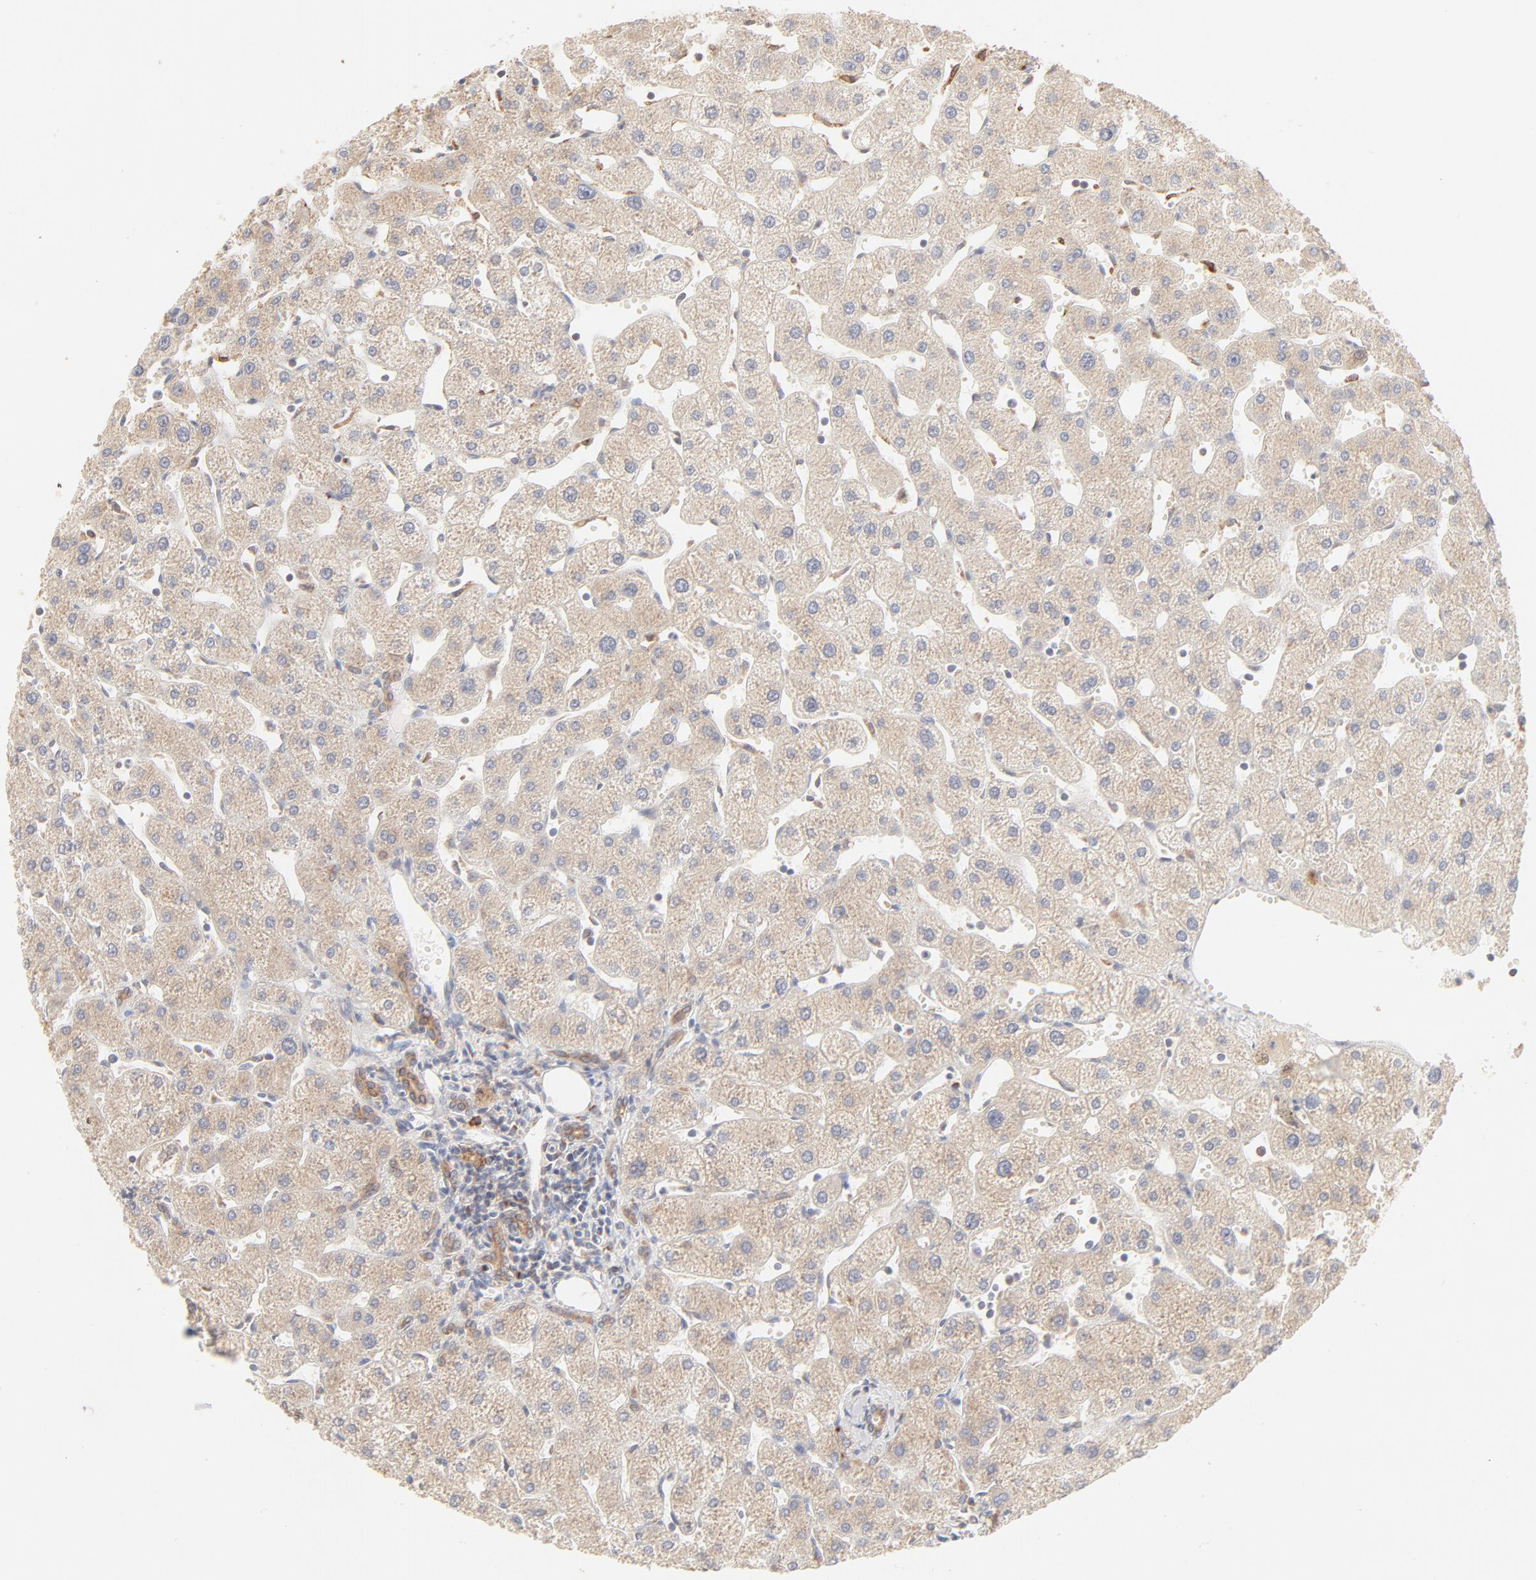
{"staining": {"intensity": "moderate", "quantity": ">75%", "location": "cytoplasmic/membranous"}, "tissue": "liver", "cell_type": "Cholangiocytes", "image_type": "normal", "snomed": [{"axis": "morphology", "description": "Normal tissue, NOS"}, {"axis": "topography", "description": "Liver"}], "caption": "Benign liver demonstrates moderate cytoplasmic/membranous staining in approximately >75% of cholangiocytes The protein is stained brown, and the nuclei are stained in blue (DAB (3,3'-diaminobenzidine) IHC with brightfield microscopy, high magnification)..", "gene": "PARP12", "patient": {"sex": "male", "age": 67}}